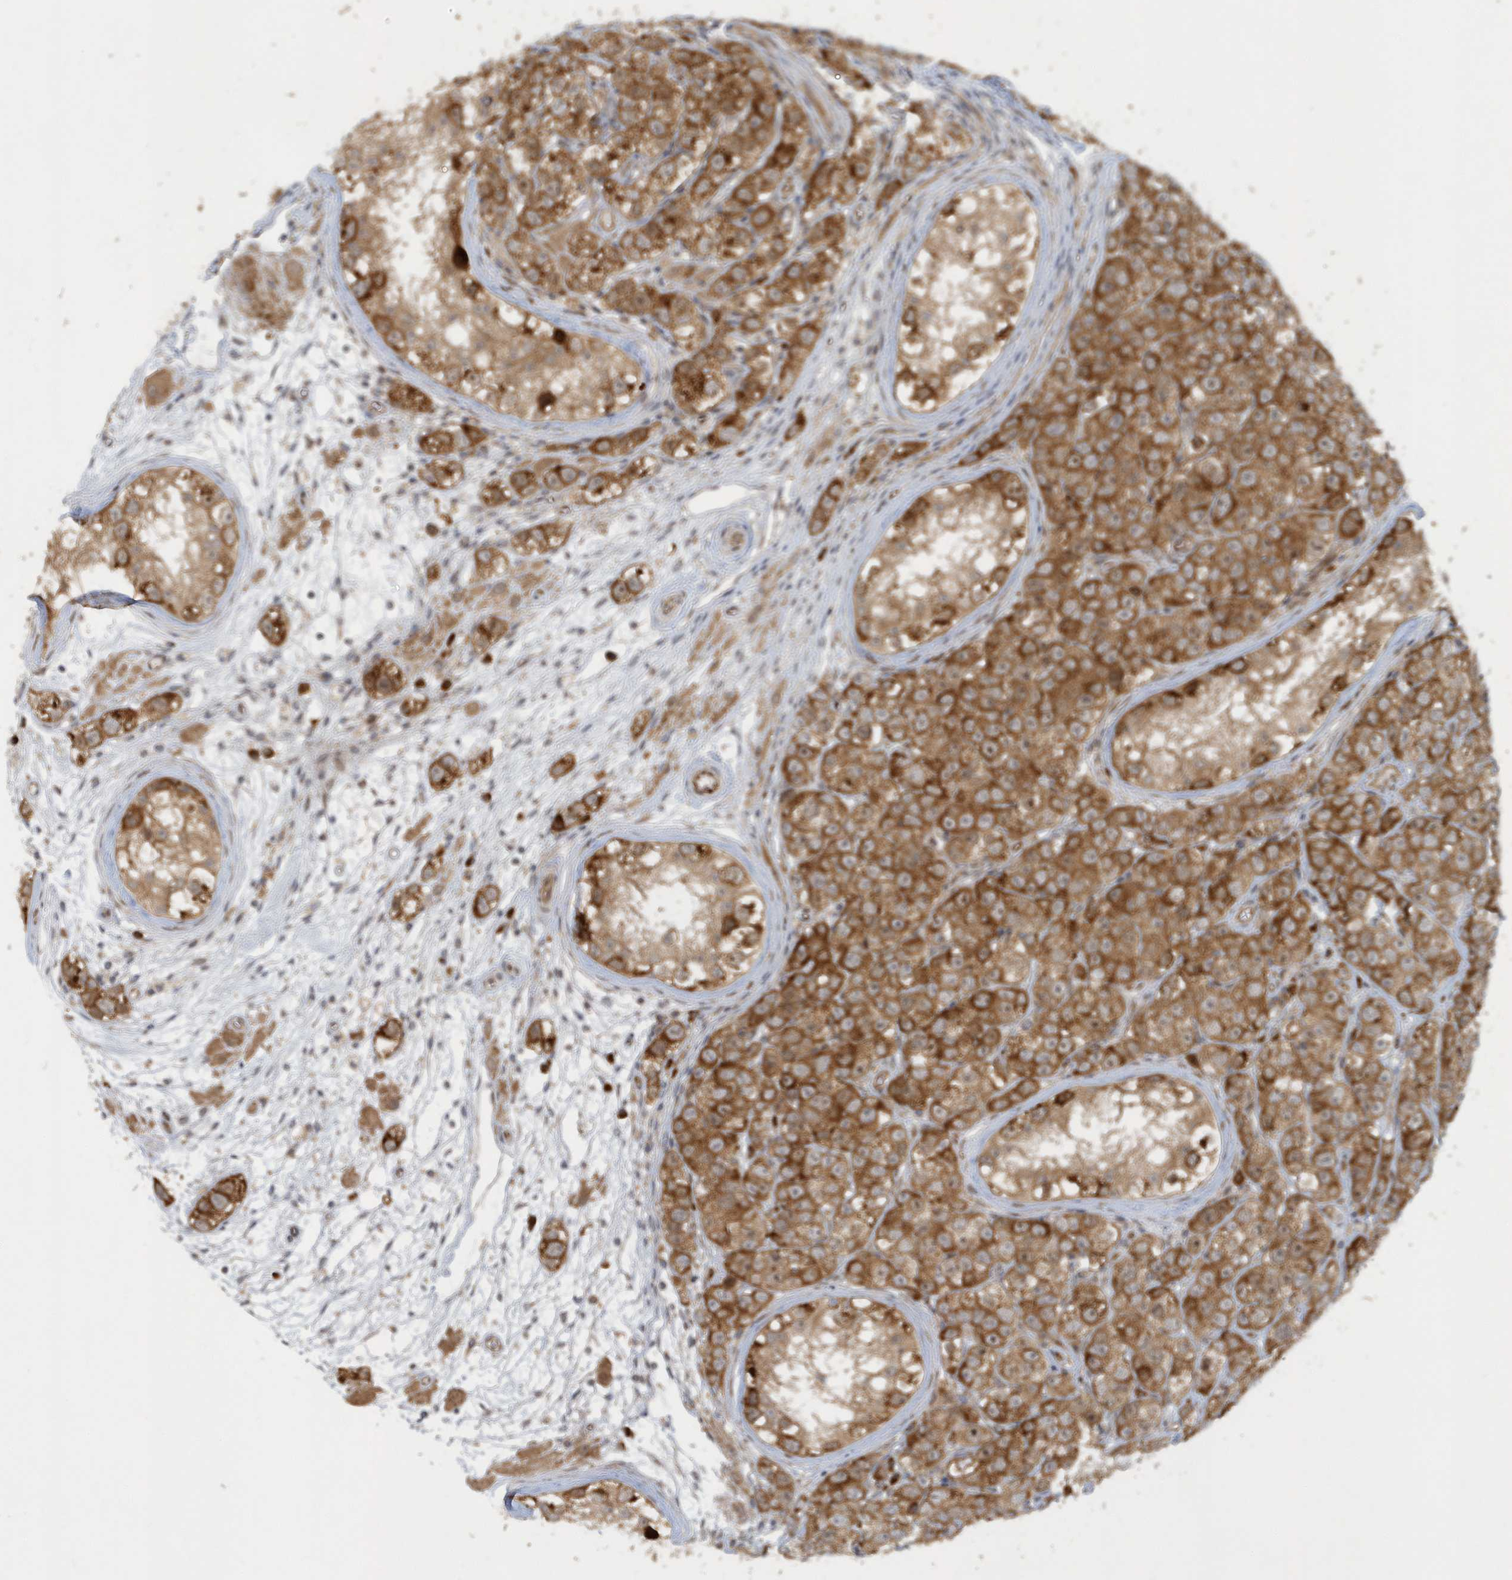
{"staining": {"intensity": "strong", "quantity": ">75%", "location": "cytoplasmic/membranous"}, "tissue": "testis cancer", "cell_type": "Tumor cells", "image_type": "cancer", "snomed": [{"axis": "morphology", "description": "Seminoma, NOS"}, {"axis": "topography", "description": "Testis"}], "caption": "Protein expression analysis of testis seminoma shows strong cytoplasmic/membranous positivity in approximately >75% of tumor cells. (DAB (3,3'-diaminobenzidine) = brown stain, brightfield microscopy at high magnification).", "gene": "ATG4A", "patient": {"sex": "male", "age": 28}}